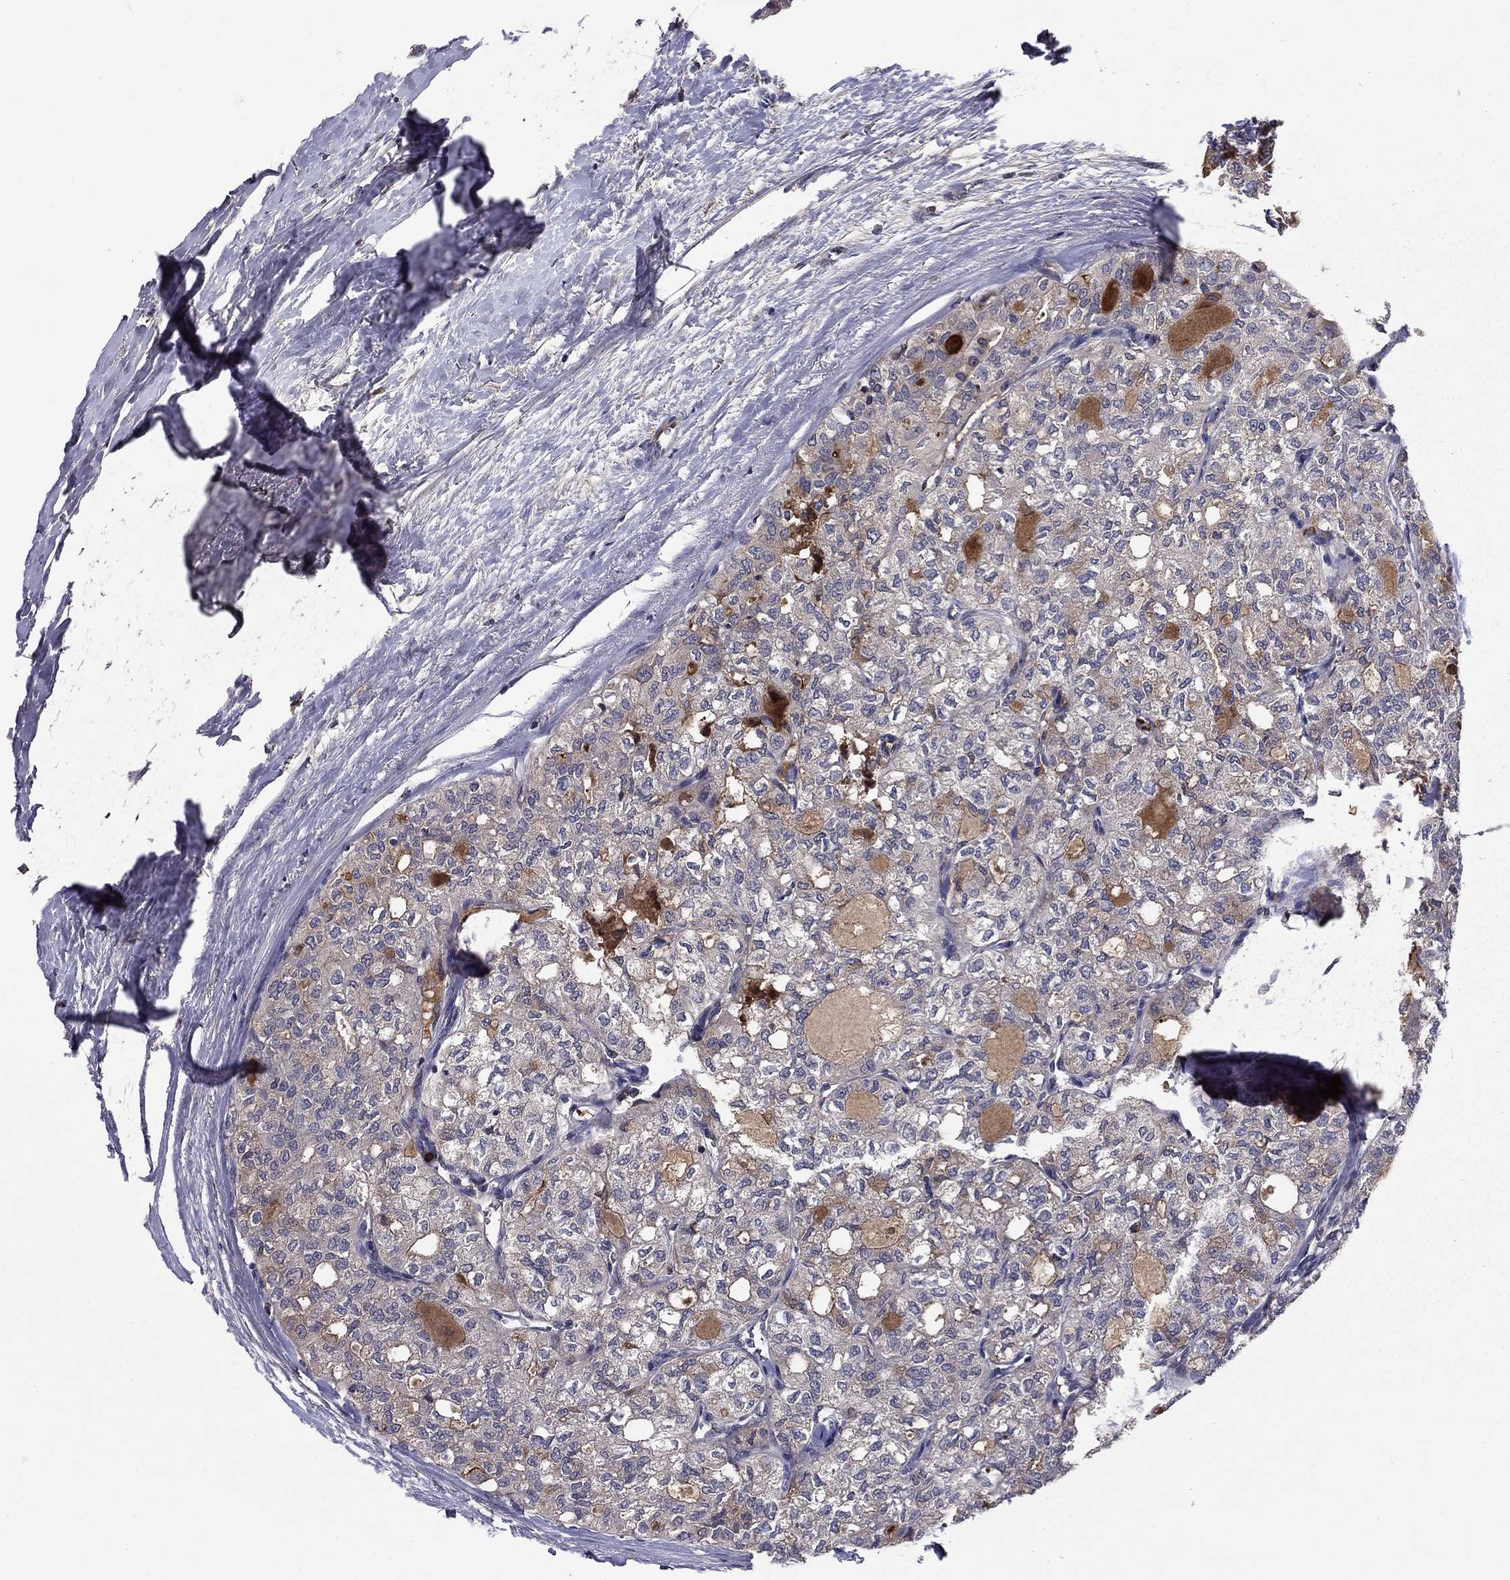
{"staining": {"intensity": "negative", "quantity": "none", "location": "none"}, "tissue": "thyroid cancer", "cell_type": "Tumor cells", "image_type": "cancer", "snomed": [{"axis": "morphology", "description": "Follicular adenoma carcinoma, NOS"}, {"axis": "topography", "description": "Thyroid gland"}], "caption": "Immunohistochemical staining of thyroid cancer (follicular adenoma carcinoma) exhibits no significant staining in tumor cells. The staining was performed using DAB (3,3'-diaminobenzidine) to visualize the protein expression in brown, while the nuclei were stained in blue with hematoxylin (Magnification: 20x).", "gene": "PROS1", "patient": {"sex": "male", "age": 75}}